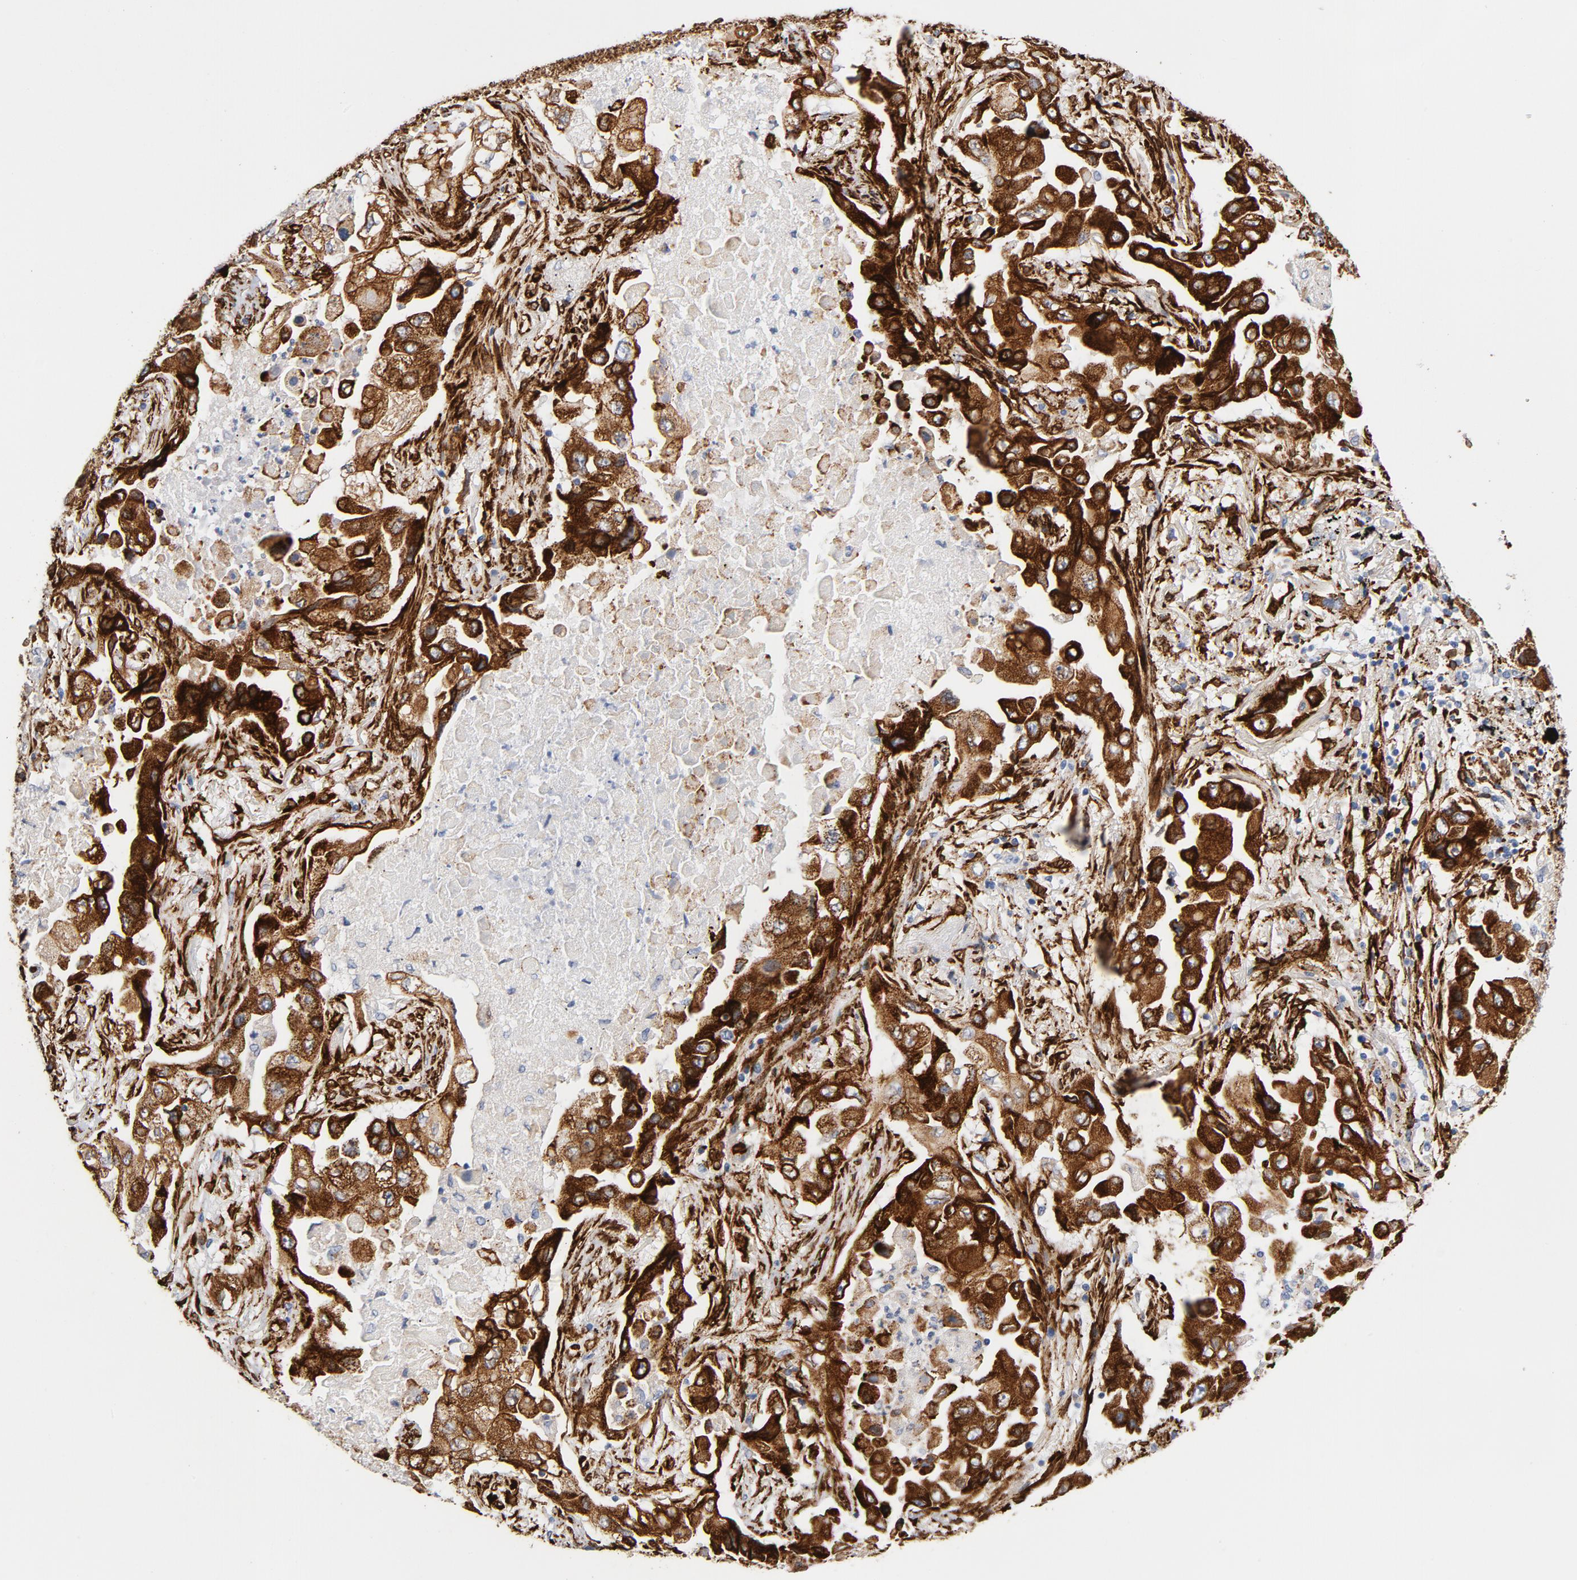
{"staining": {"intensity": "strong", "quantity": ">75%", "location": "cytoplasmic/membranous"}, "tissue": "lung cancer", "cell_type": "Tumor cells", "image_type": "cancer", "snomed": [{"axis": "morphology", "description": "Adenocarcinoma, NOS"}, {"axis": "topography", "description": "Lung"}], "caption": "Lung adenocarcinoma was stained to show a protein in brown. There is high levels of strong cytoplasmic/membranous staining in approximately >75% of tumor cells.", "gene": "SERPINH1", "patient": {"sex": "female", "age": 65}}